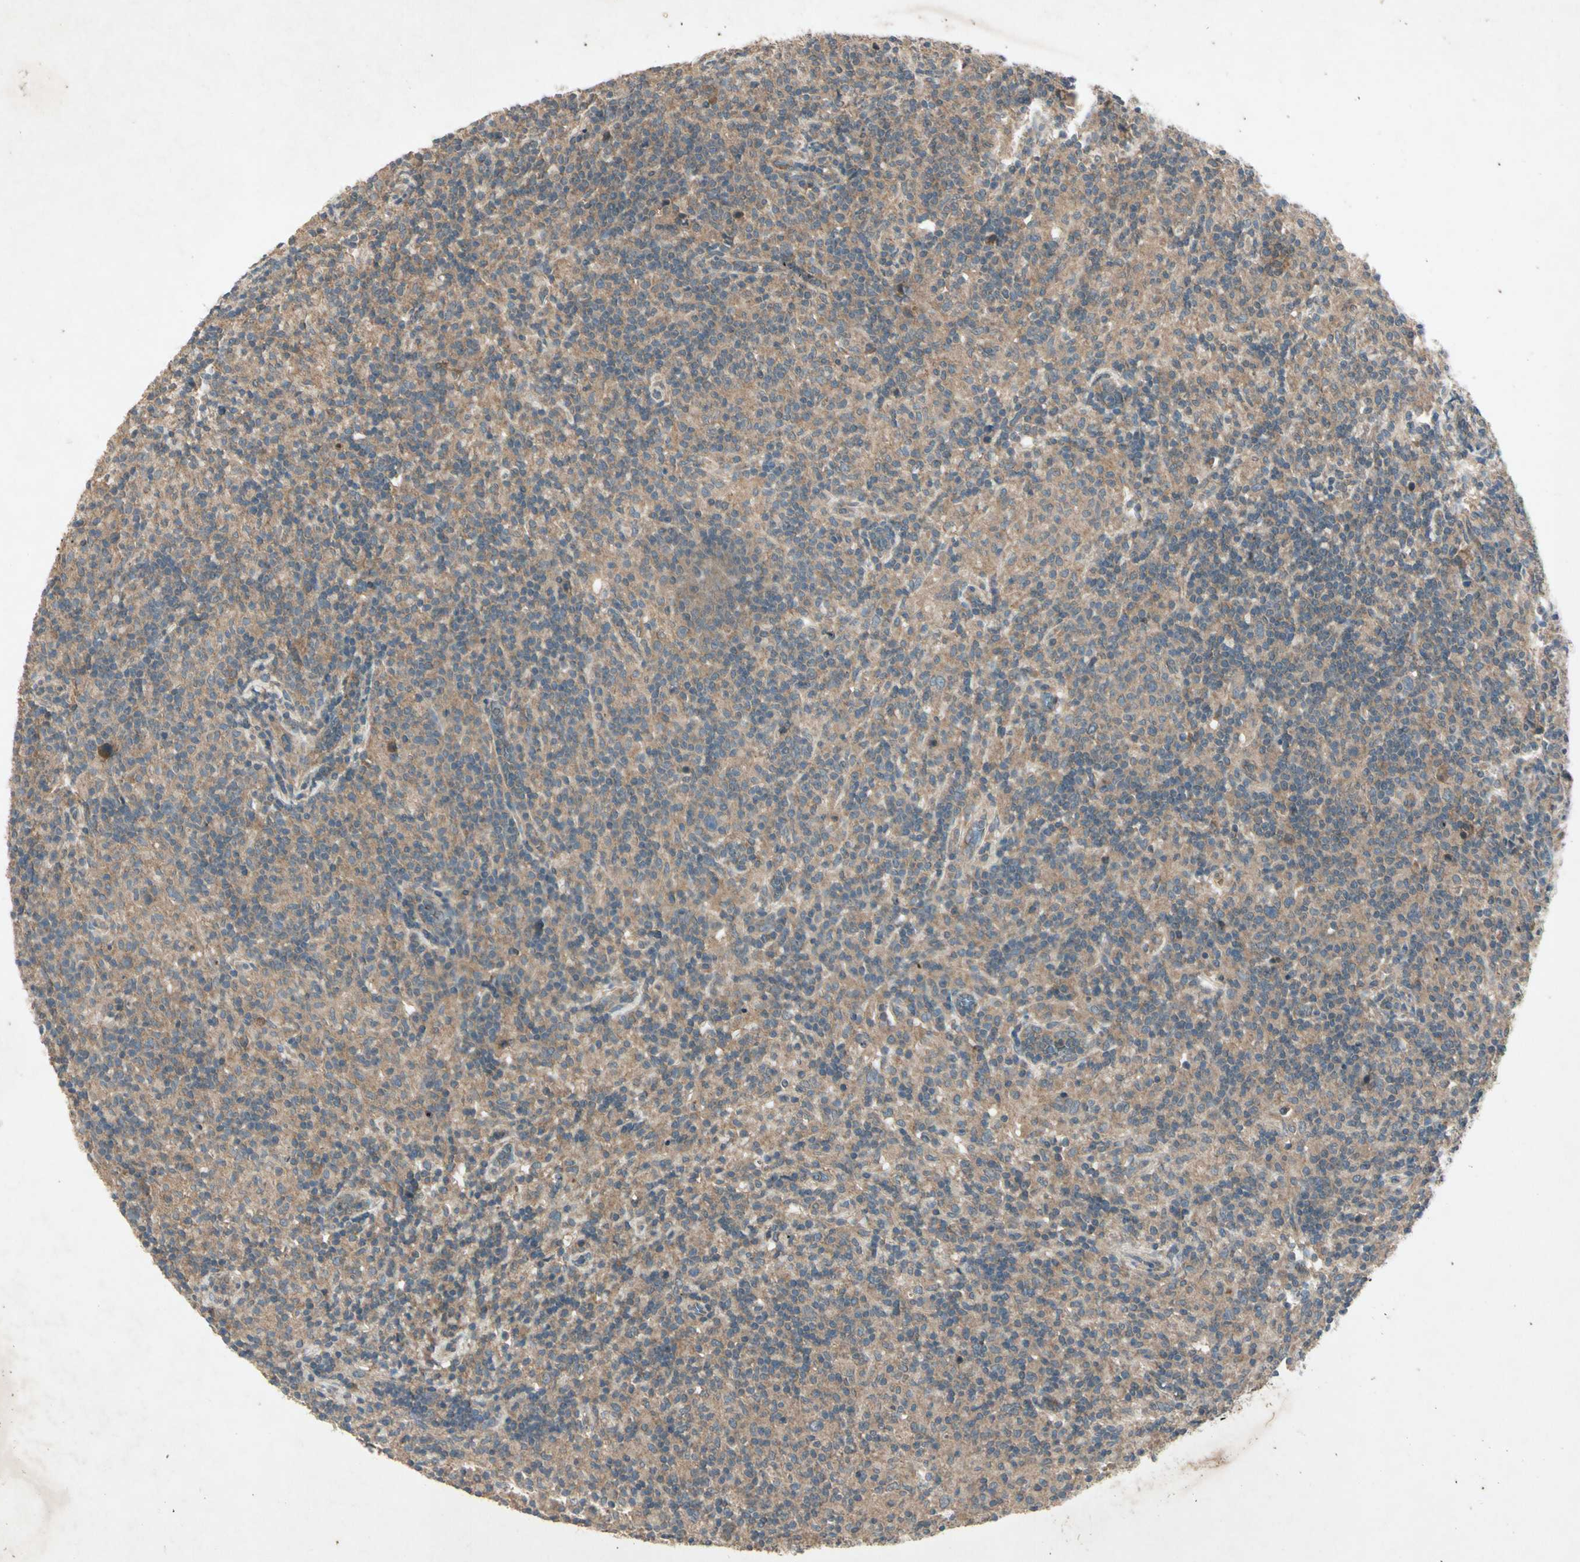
{"staining": {"intensity": "negative", "quantity": "none", "location": "none"}, "tissue": "lymphoma", "cell_type": "Tumor cells", "image_type": "cancer", "snomed": [{"axis": "morphology", "description": "Hodgkin's disease, NOS"}, {"axis": "topography", "description": "Lymph node"}], "caption": "IHC micrograph of neoplastic tissue: human lymphoma stained with DAB exhibits no significant protein positivity in tumor cells.", "gene": "GPLD1", "patient": {"sex": "male", "age": 70}}